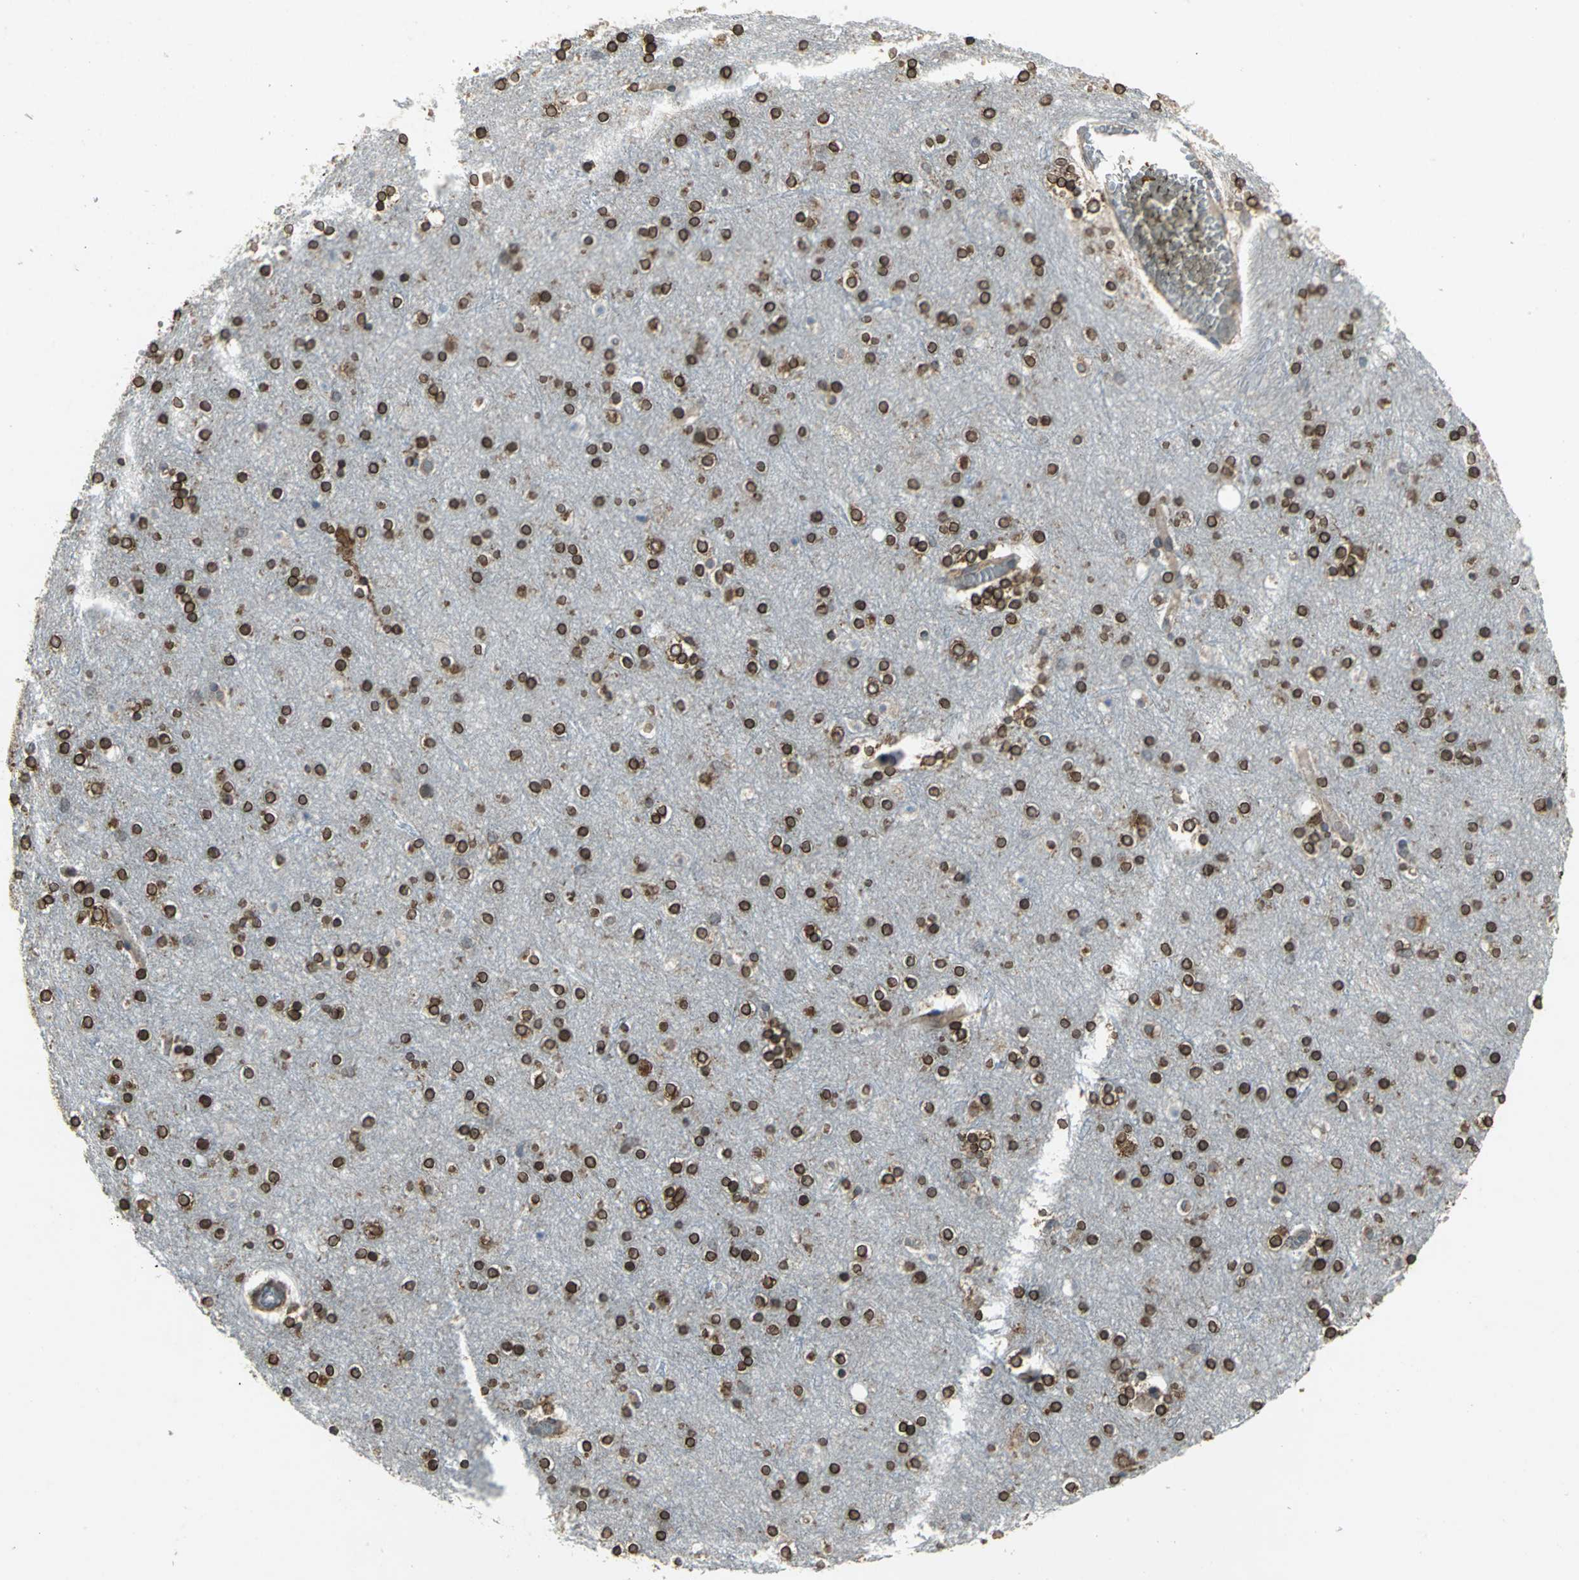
{"staining": {"intensity": "moderate", "quantity": "25%-75%", "location": "cytoplasmic/membranous,nuclear"}, "tissue": "cerebral cortex", "cell_type": "Endothelial cells", "image_type": "normal", "snomed": [{"axis": "morphology", "description": "Normal tissue, NOS"}, {"axis": "topography", "description": "Cerebral cortex"}], "caption": "DAB (3,3'-diaminobenzidine) immunohistochemical staining of unremarkable cerebral cortex shows moderate cytoplasmic/membranous,nuclear protein staining in approximately 25%-75% of endothelial cells.", "gene": "SYVN1", "patient": {"sex": "female", "age": 54}}